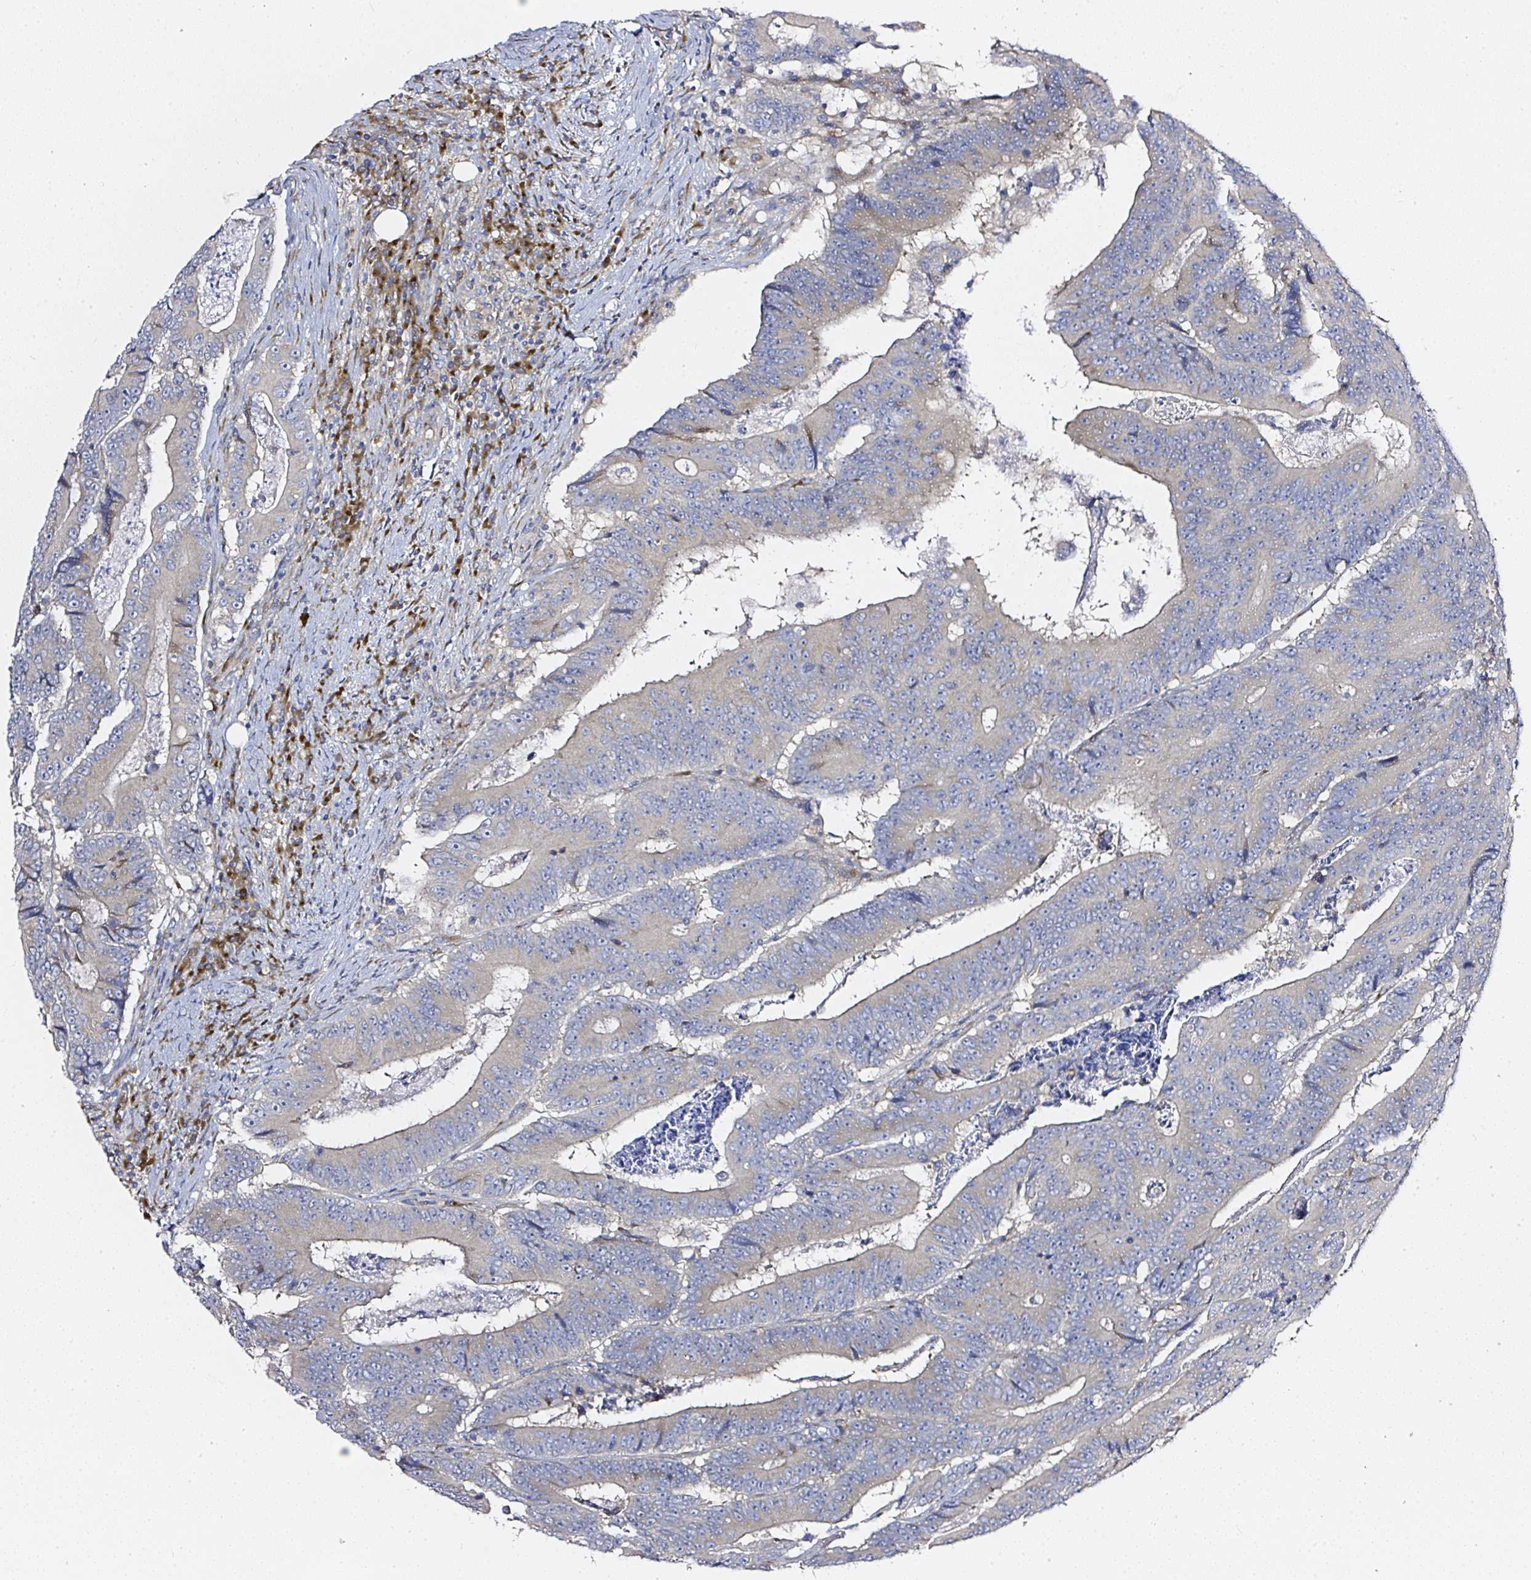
{"staining": {"intensity": "negative", "quantity": "none", "location": "none"}, "tissue": "colorectal cancer", "cell_type": "Tumor cells", "image_type": "cancer", "snomed": [{"axis": "morphology", "description": "Adenocarcinoma, NOS"}, {"axis": "topography", "description": "Colon"}], "caption": "Adenocarcinoma (colorectal) was stained to show a protein in brown. There is no significant positivity in tumor cells.", "gene": "MLX", "patient": {"sex": "male", "age": 83}}